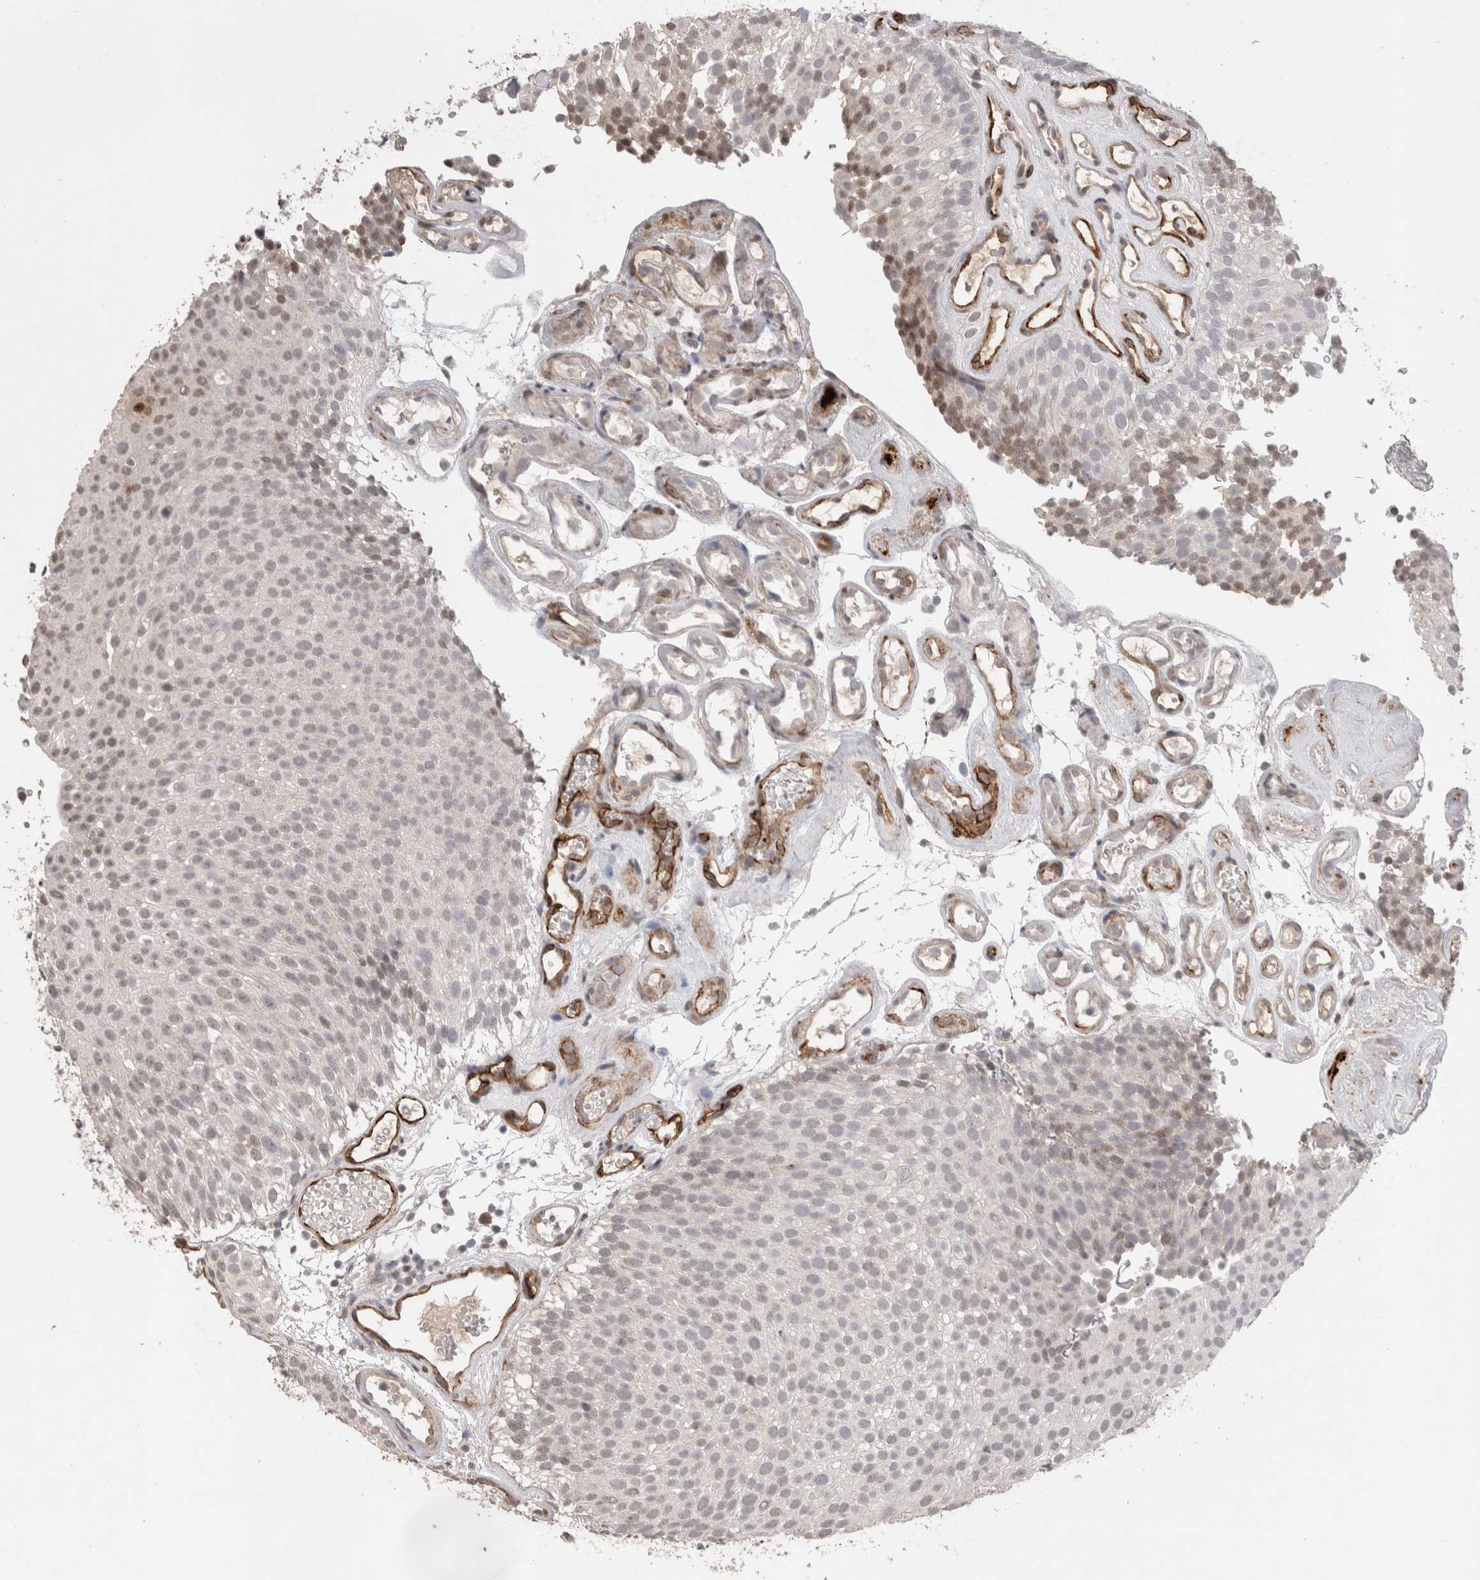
{"staining": {"intensity": "weak", "quantity": "<25%", "location": "nuclear"}, "tissue": "urothelial cancer", "cell_type": "Tumor cells", "image_type": "cancer", "snomed": [{"axis": "morphology", "description": "Urothelial carcinoma, Low grade"}, {"axis": "topography", "description": "Urinary bladder"}], "caption": "Image shows no significant protein staining in tumor cells of urothelial cancer.", "gene": "CDH13", "patient": {"sex": "male", "age": 78}}